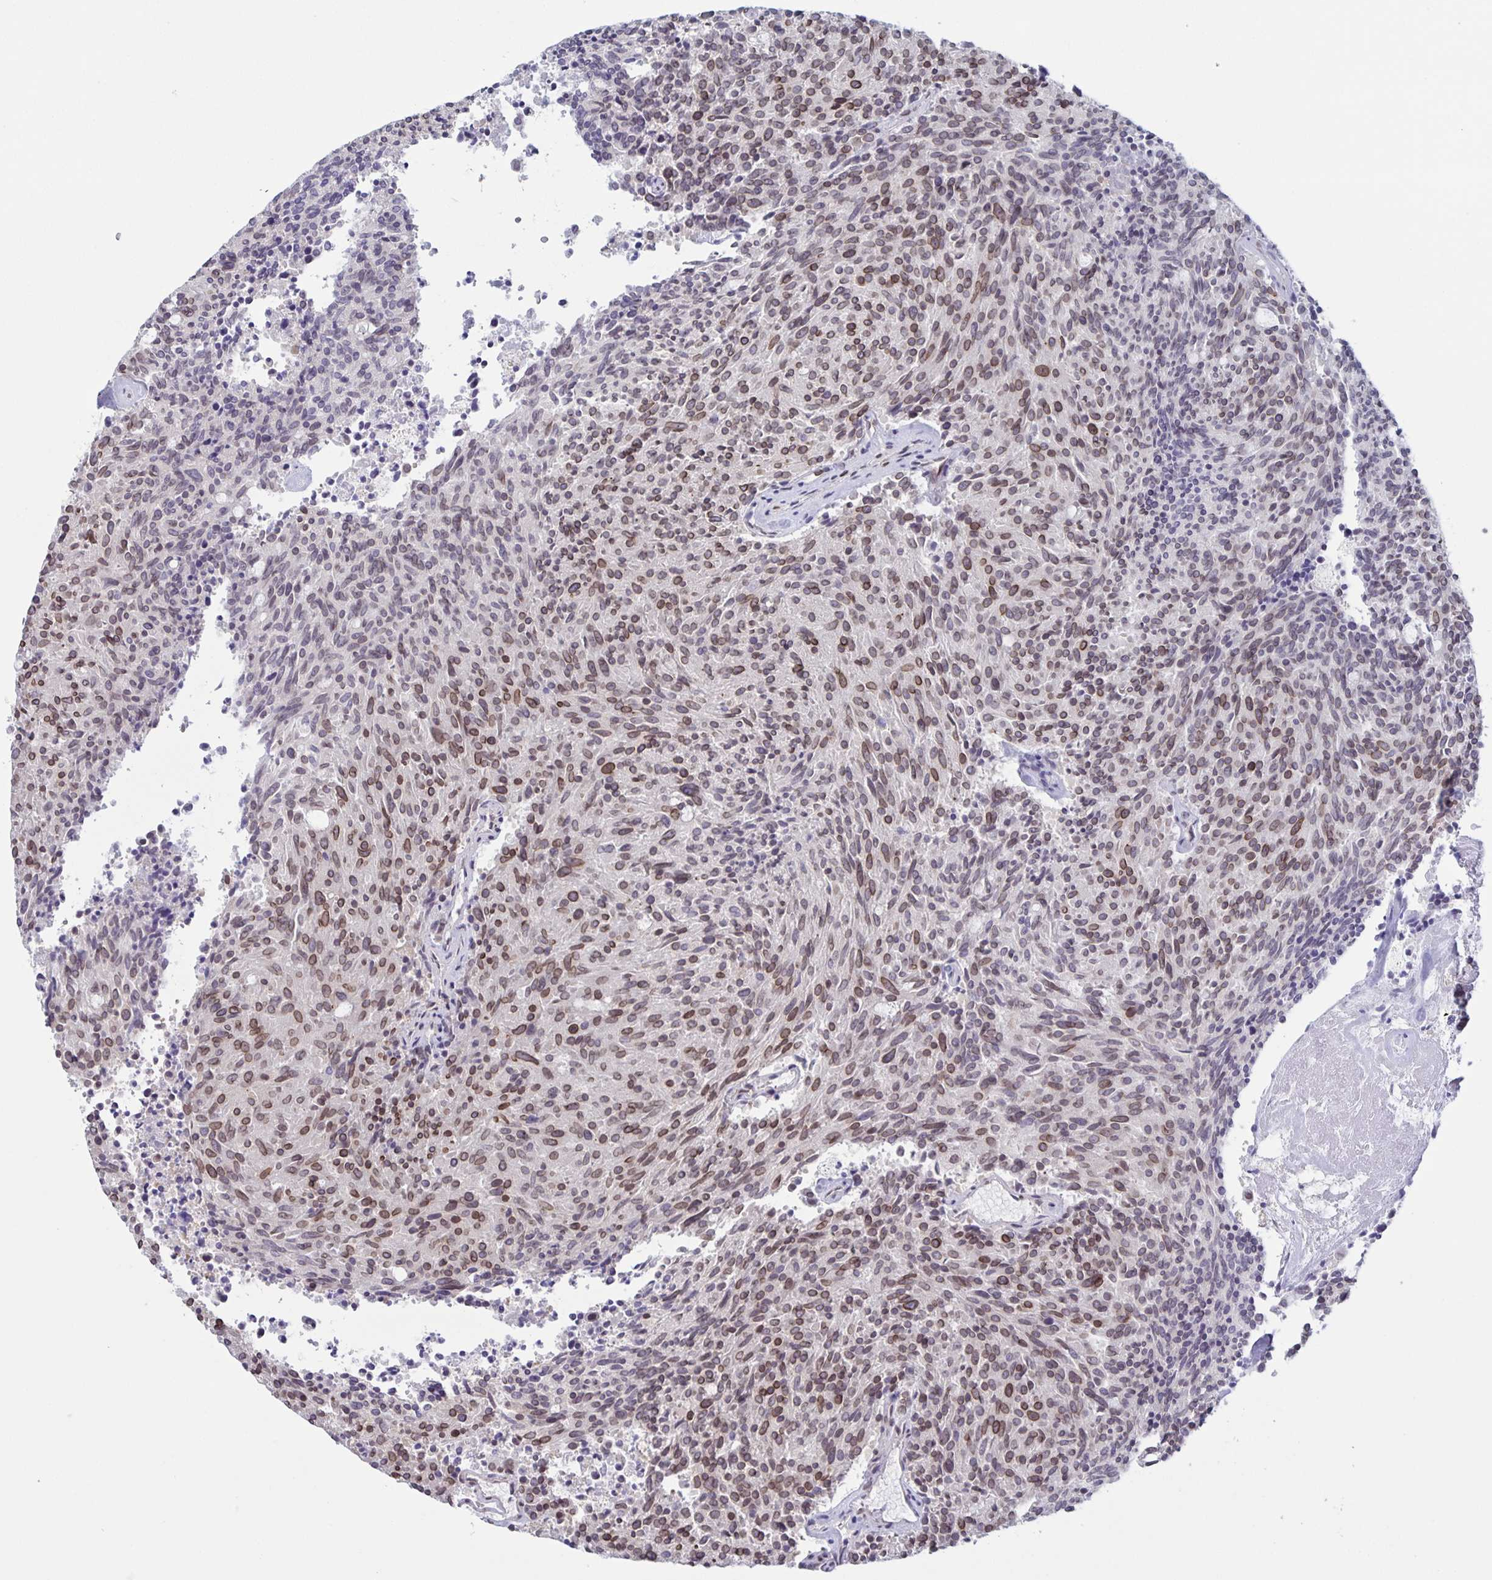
{"staining": {"intensity": "moderate", "quantity": ">75%", "location": "cytoplasmic/membranous,nuclear"}, "tissue": "carcinoid", "cell_type": "Tumor cells", "image_type": "cancer", "snomed": [{"axis": "morphology", "description": "Carcinoid, malignant, NOS"}, {"axis": "topography", "description": "Pancreas"}], "caption": "An immunohistochemistry (IHC) photomicrograph of tumor tissue is shown. Protein staining in brown highlights moderate cytoplasmic/membranous and nuclear positivity in carcinoid (malignant) within tumor cells.", "gene": "SYNE2", "patient": {"sex": "female", "age": 54}}